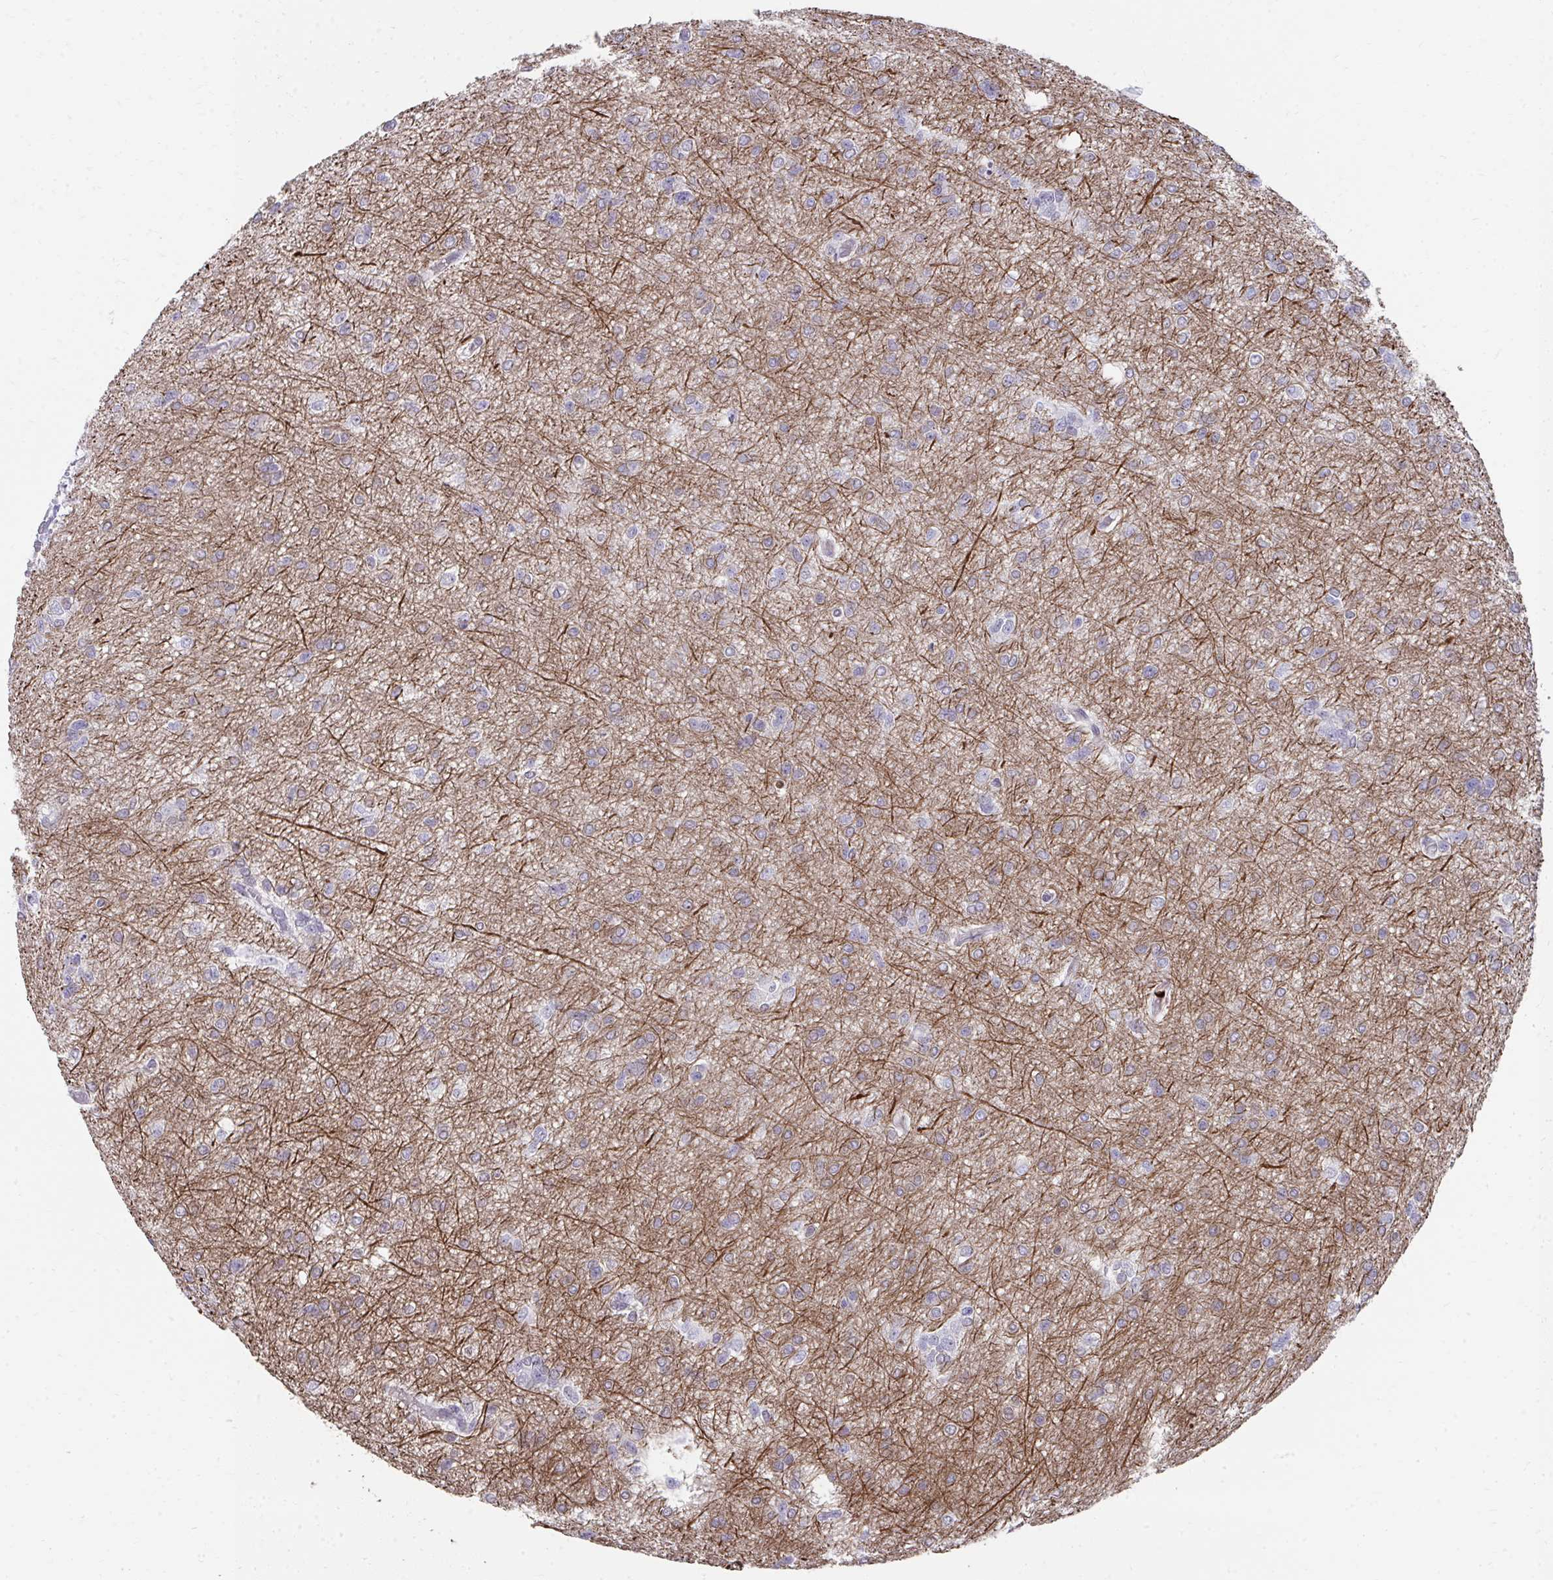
{"staining": {"intensity": "weak", "quantity": "<25%", "location": "cytoplasmic/membranous"}, "tissue": "glioma", "cell_type": "Tumor cells", "image_type": "cancer", "snomed": [{"axis": "morphology", "description": "Glioma, malignant, Low grade"}, {"axis": "topography", "description": "Brain"}], "caption": "This histopathology image is of malignant glioma (low-grade) stained with IHC to label a protein in brown with the nuclei are counter-stained blue. There is no staining in tumor cells.", "gene": "FOXN3", "patient": {"sex": "male", "age": 26}}